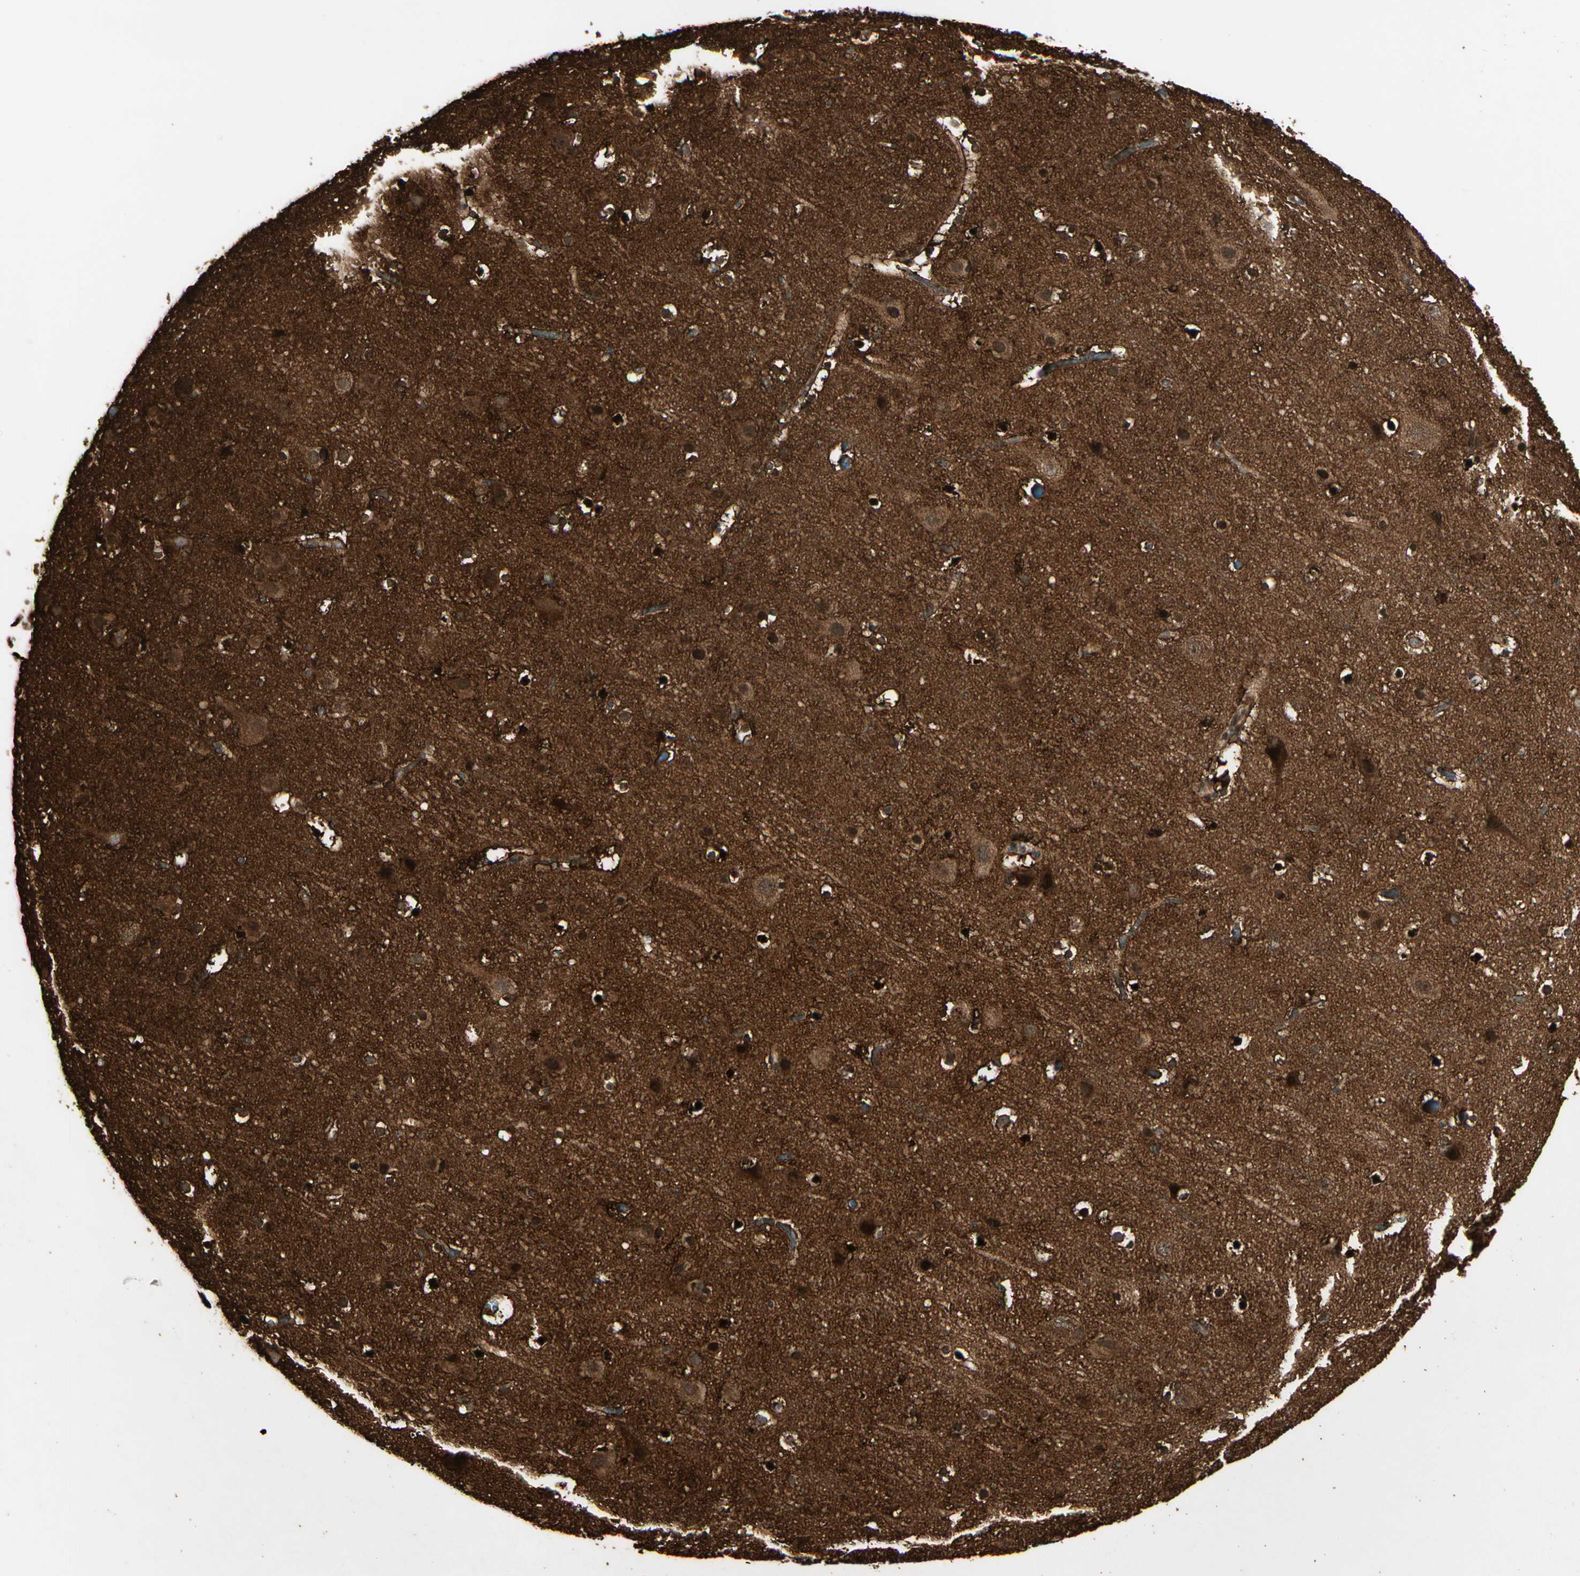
{"staining": {"intensity": "strong", "quantity": ">75%", "location": "cytoplasmic/membranous"}, "tissue": "cerebral cortex", "cell_type": "Endothelial cells", "image_type": "normal", "snomed": [{"axis": "morphology", "description": "Normal tissue, NOS"}, {"axis": "topography", "description": "Cerebral cortex"}], "caption": "Immunohistochemistry (IHC) histopathology image of normal cerebral cortex: cerebral cortex stained using immunohistochemistry reveals high levels of strong protein expression localized specifically in the cytoplasmic/membranous of endothelial cells, appearing as a cytoplasmic/membranous brown color.", "gene": "GLUL", "patient": {"sex": "male", "age": 45}}